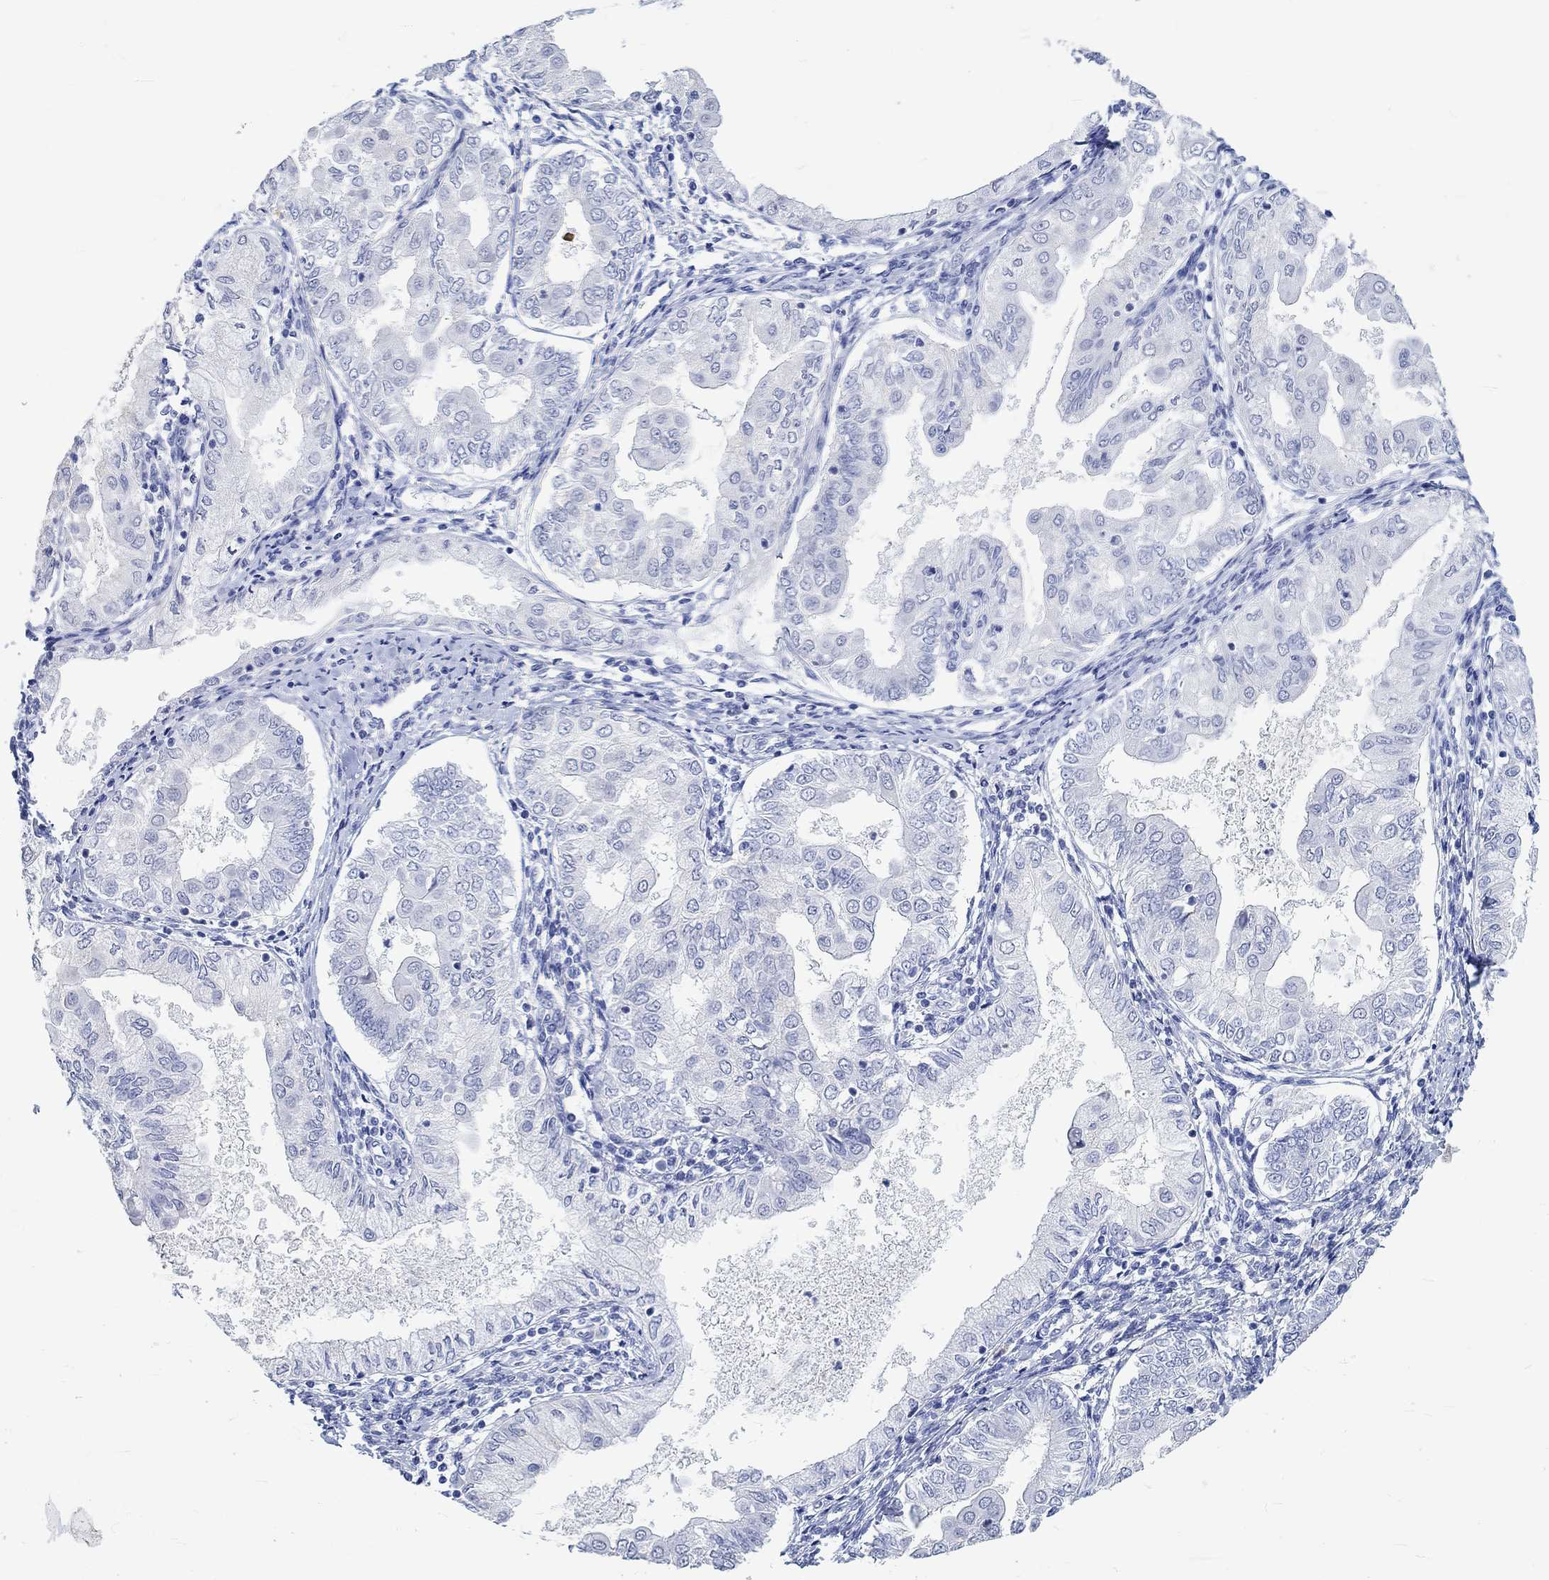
{"staining": {"intensity": "negative", "quantity": "none", "location": "none"}, "tissue": "endometrial cancer", "cell_type": "Tumor cells", "image_type": "cancer", "snomed": [{"axis": "morphology", "description": "Adenocarcinoma, NOS"}, {"axis": "topography", "description": "Endometrium"}], "caption": "This is an immunohistochemistry (IHC) micrograph of human endometrial adenocarcinoma. There is no staining in tumor cells.", "gene": "GRIA3", "patient": {"sex": "female", "age": 68}}